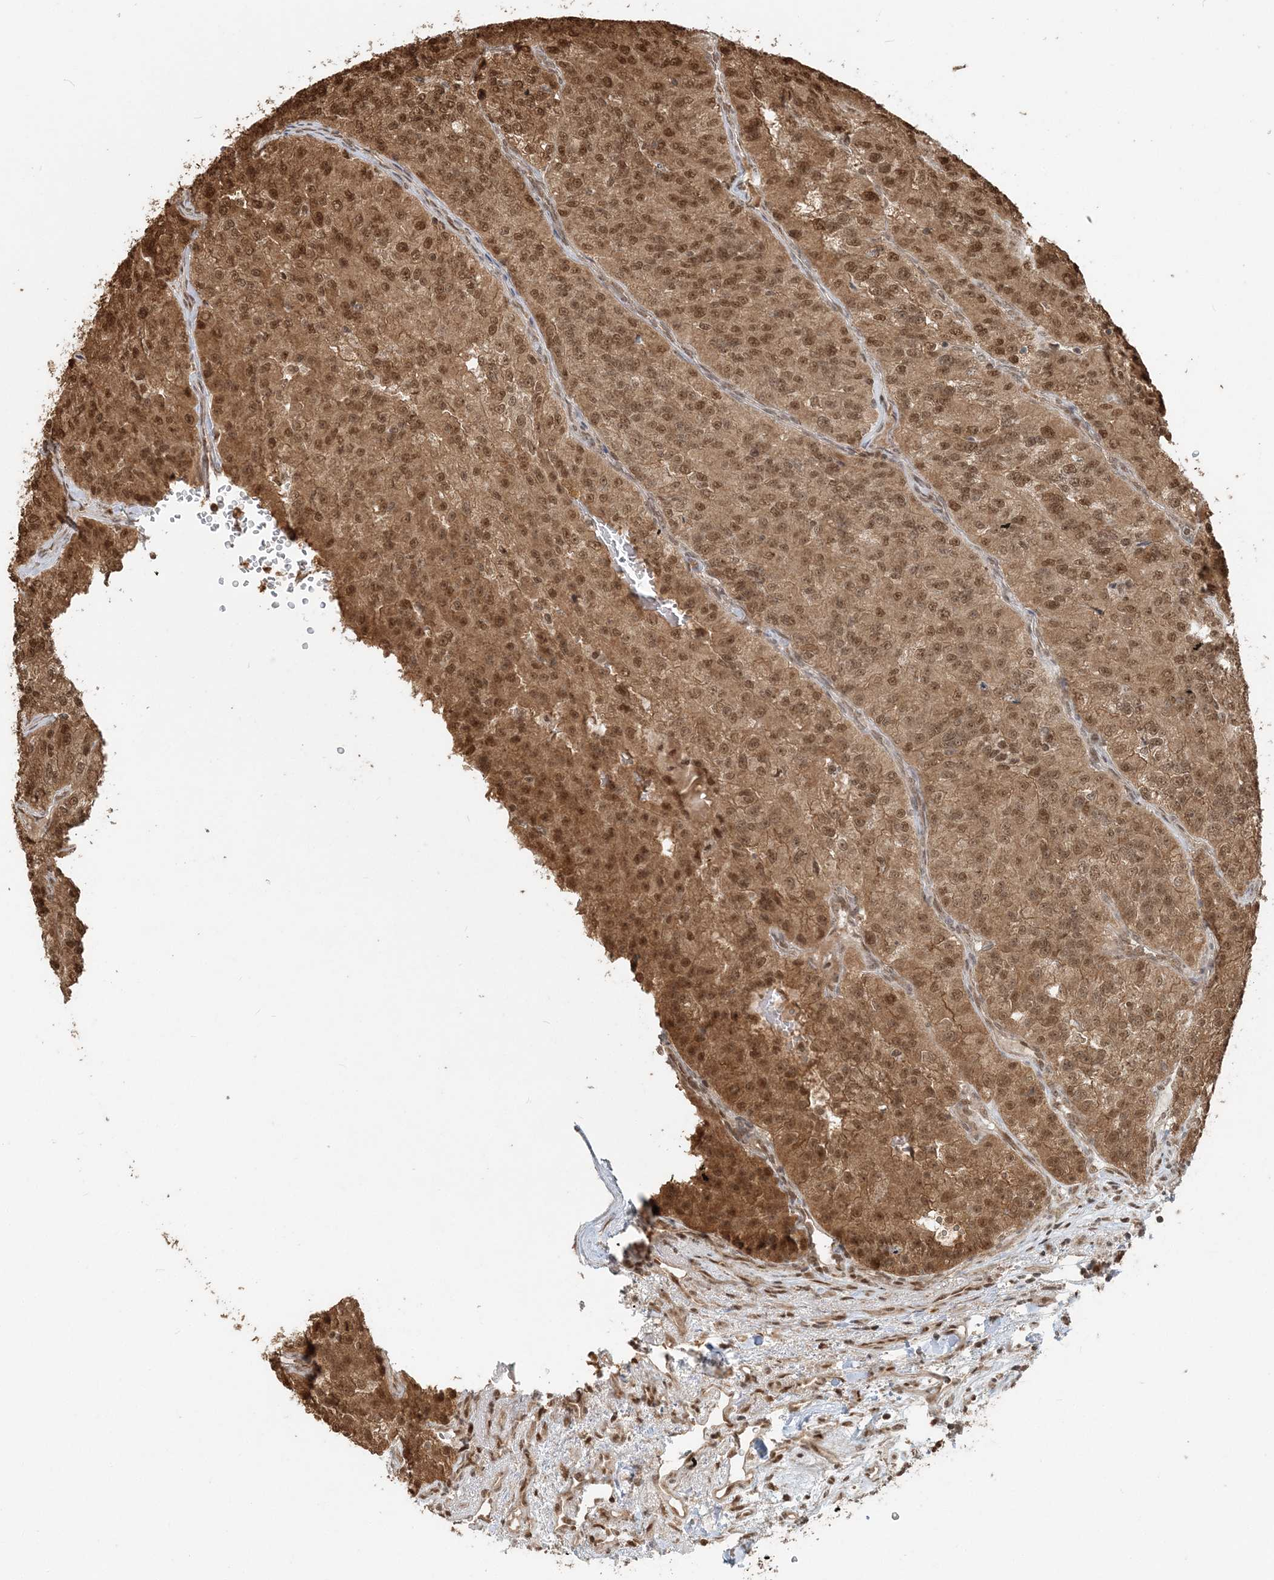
{"staining": {"intensity": "moderate", "quantity": ">75%", "location": "cytoplasmic/membranous,nuclear"}, "tissue": "renal cancer", "cell_type": "Tumor cells", "image_type": "cancer", "snomed": [{"axis": "morphology", "description": "Adenocarcinoma, NOS"}, {"axis": "topography", "description": "Kidney"}], "caption": "The photomicrograph demonstrates immunohistochemical staining of renal cancer (adenocarcinoma). There is moderate cytoplasmic/membranous and nuclear staining is appreciated in approximately >75% of tumor cells.", "gene": "ARHGAP35", "patient": {"sex": "female", "age": 63}}